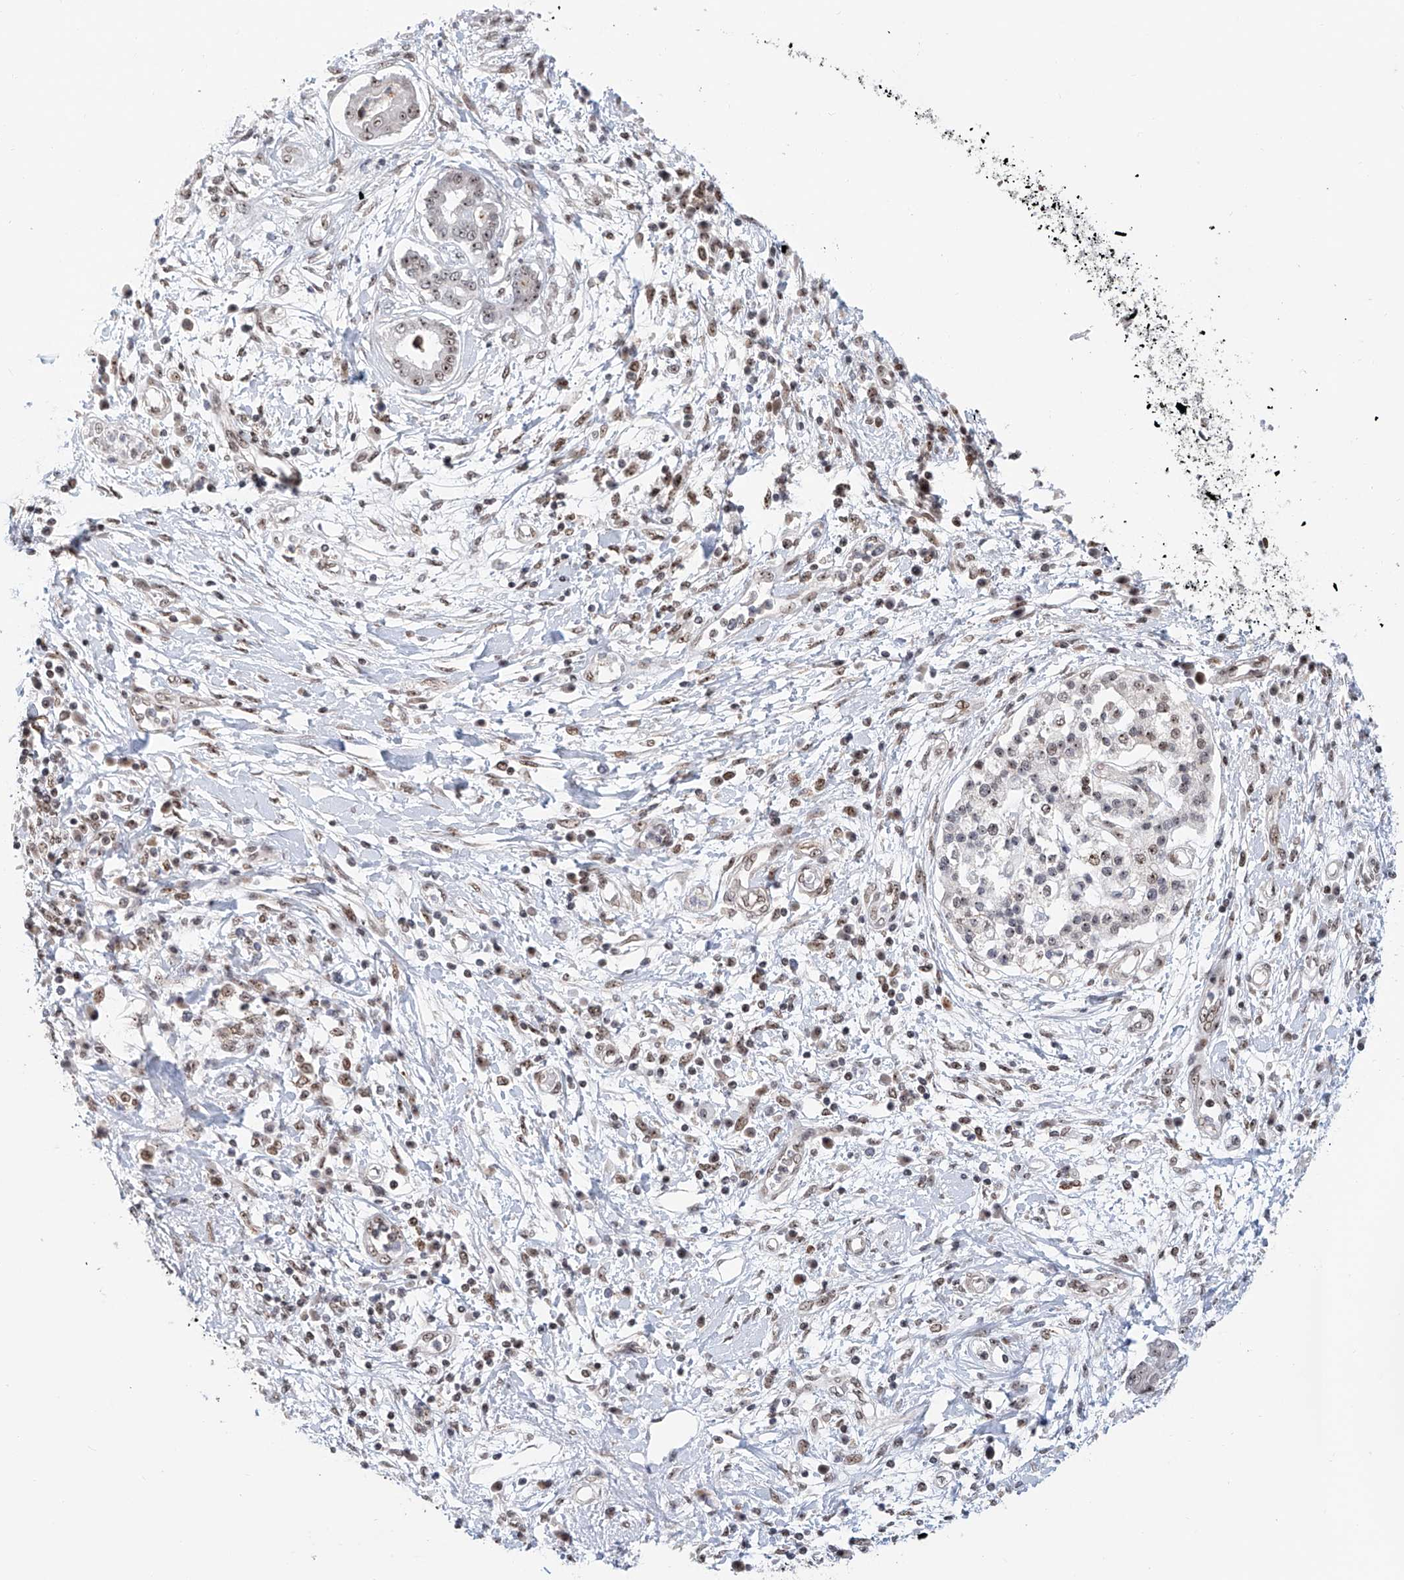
{"staining": {"intensity": "weak", "quantity": "25%-75%", "location": "nuclear"}, "tissue": "pancreatic cancer", "cell_type": "Tumor cells", "image_type": "cancer", "snomed": [{"axis": "morphology", "description": "Adenocarcinoma, NOS"}, {"axis": "topography", "description": "Pancreas"}], "caption": "The immunohistochemical stain highlights weak nuclear expression in tumor cells of pancreatic cancer (adenocarcinoma) tissue. Immunohistochemistry (ihc) stains the protein in brown and the nuclei are stained blue.", "gene": "PRUNE2", "patient": {"sex": "female", "age": 56}}